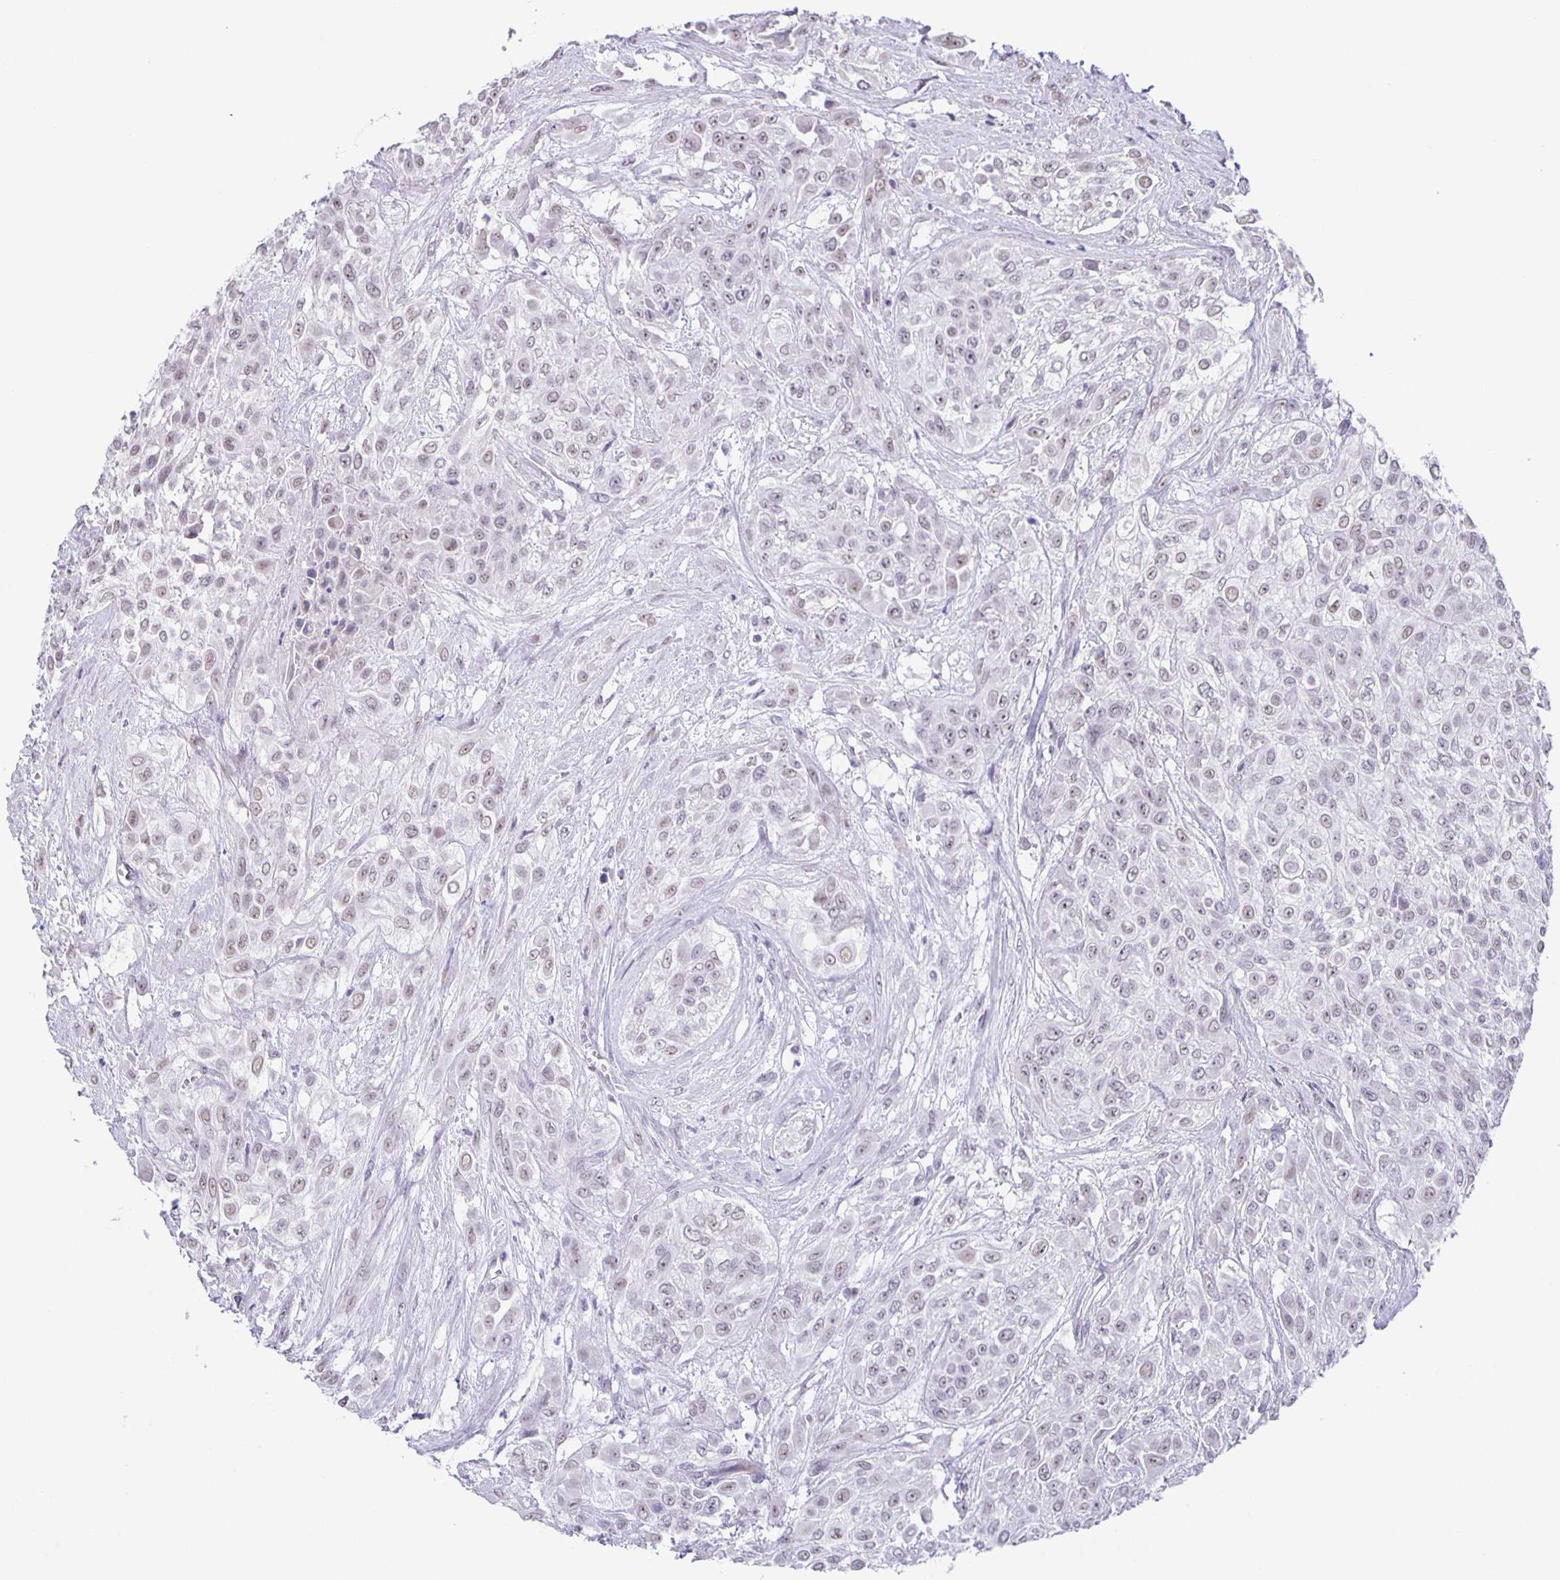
{"staining": {"intensity": "weak", "quantity": "25%-75%", "location": "nuclear"}, "tissue": "urothelial cancer", "cell_type": "Tumor cells", "image_type": "cancer", "snomed": [{"axis": "morphology", "description": "Urothelial carcinoma, High grade"}, {"axis": "topography", "description": "Urinary bladder"}], "caption": "Immunohistochemistry image of neoplastic tissue: human urothelial carcinoma (high-grade) stained using immunohistochemistry (IHC) displays low levels of weak protein expression localized specifically in the nuclear of tumor cells, appearing as a nuclear brown color.", "gene": "PHRF1", "patient": {"sex": "male", "age": 57}}